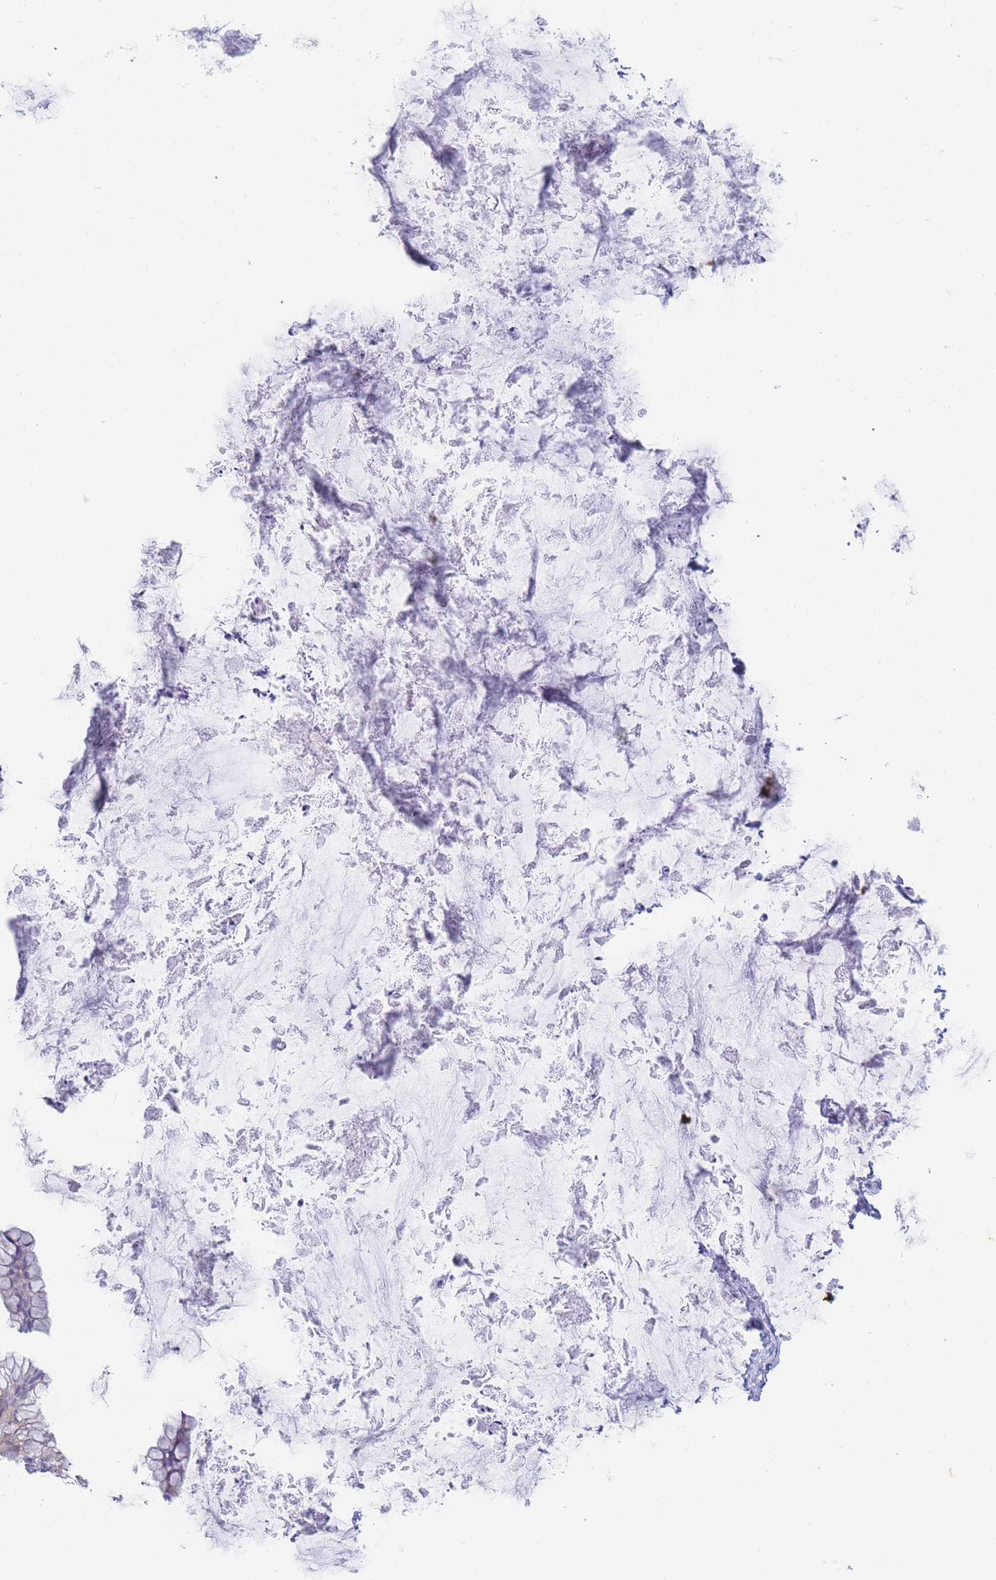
{"staining": {"intensity": "weak", "quantity": "25%-75%", "location": "cytoplasmic/membranous"}, "tissue": "ovarian cancer", "cell_type": "Tumor cells", "image_type": "cancer", "snomed": [{"axis": "morphology", "description": "Cystadenocarcinoma, mucinous, NOS"}, {"axis": "topography", "description": "Ovary"}], "caption": "Tumor cells demonstrate low levels of weak cytoplasmic/membranous staining in about 25%-75% of cells in human mucinous cystadenocarcinoma (ovarian).", "gene": "SUGT1", "patient": {"sex": "female", "age": 35}}